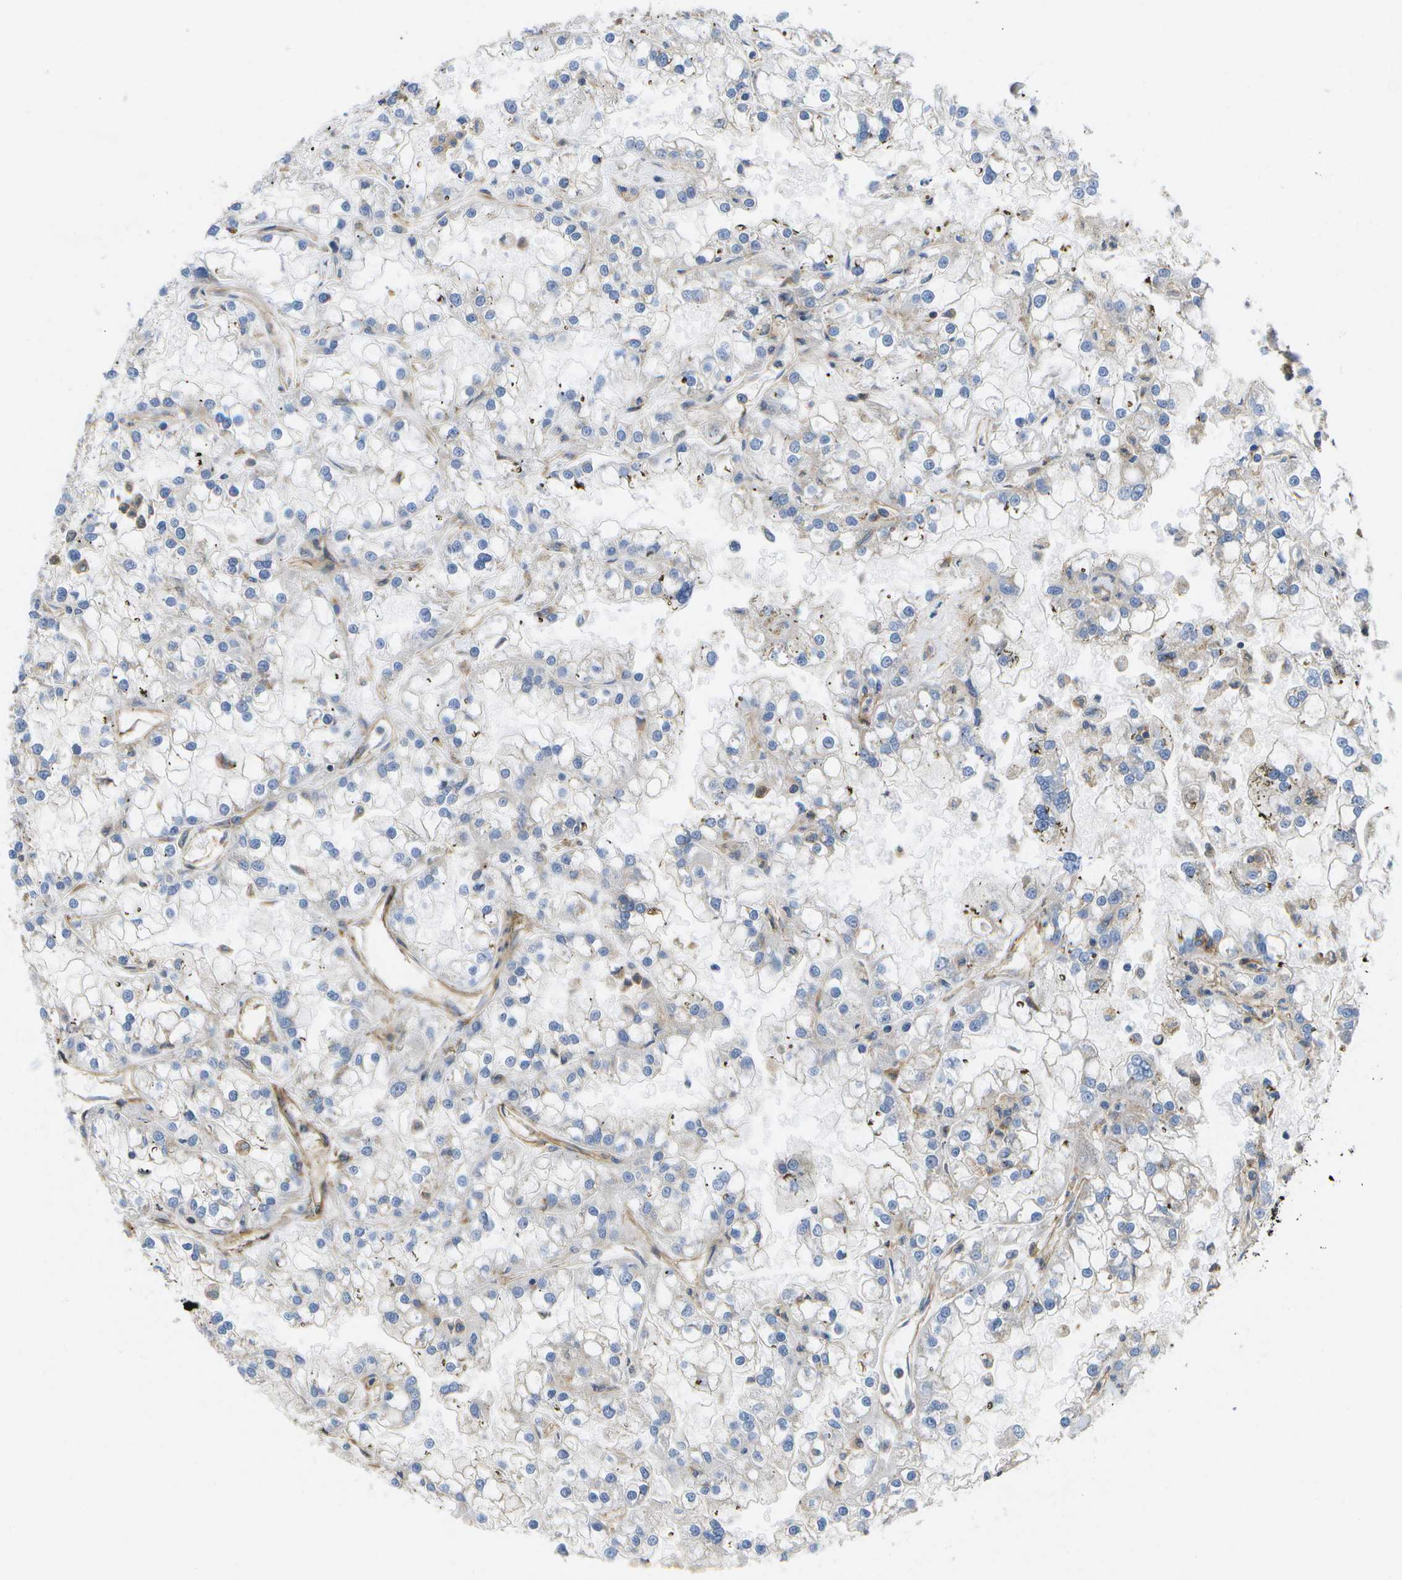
{"staining": {"intensity": "negative", "quantity": "none", "location": "none"}, "tissue": "renal cancer", "cell_type": "Tumor cells", "image_type": "cancer", "snomed": [{"axis": "morphology", "description": "Adenocarcinoma, NOS"}, {"axis": "topography", "description": "Kidney"}], "caption": "Immunohistochemical staining of renal cancer shows no significant staining in tumor cells. (DAB immunohistochemistry, high magnification).", "gene": "BST2", "patient": {"sex": "female", "age": 52}}